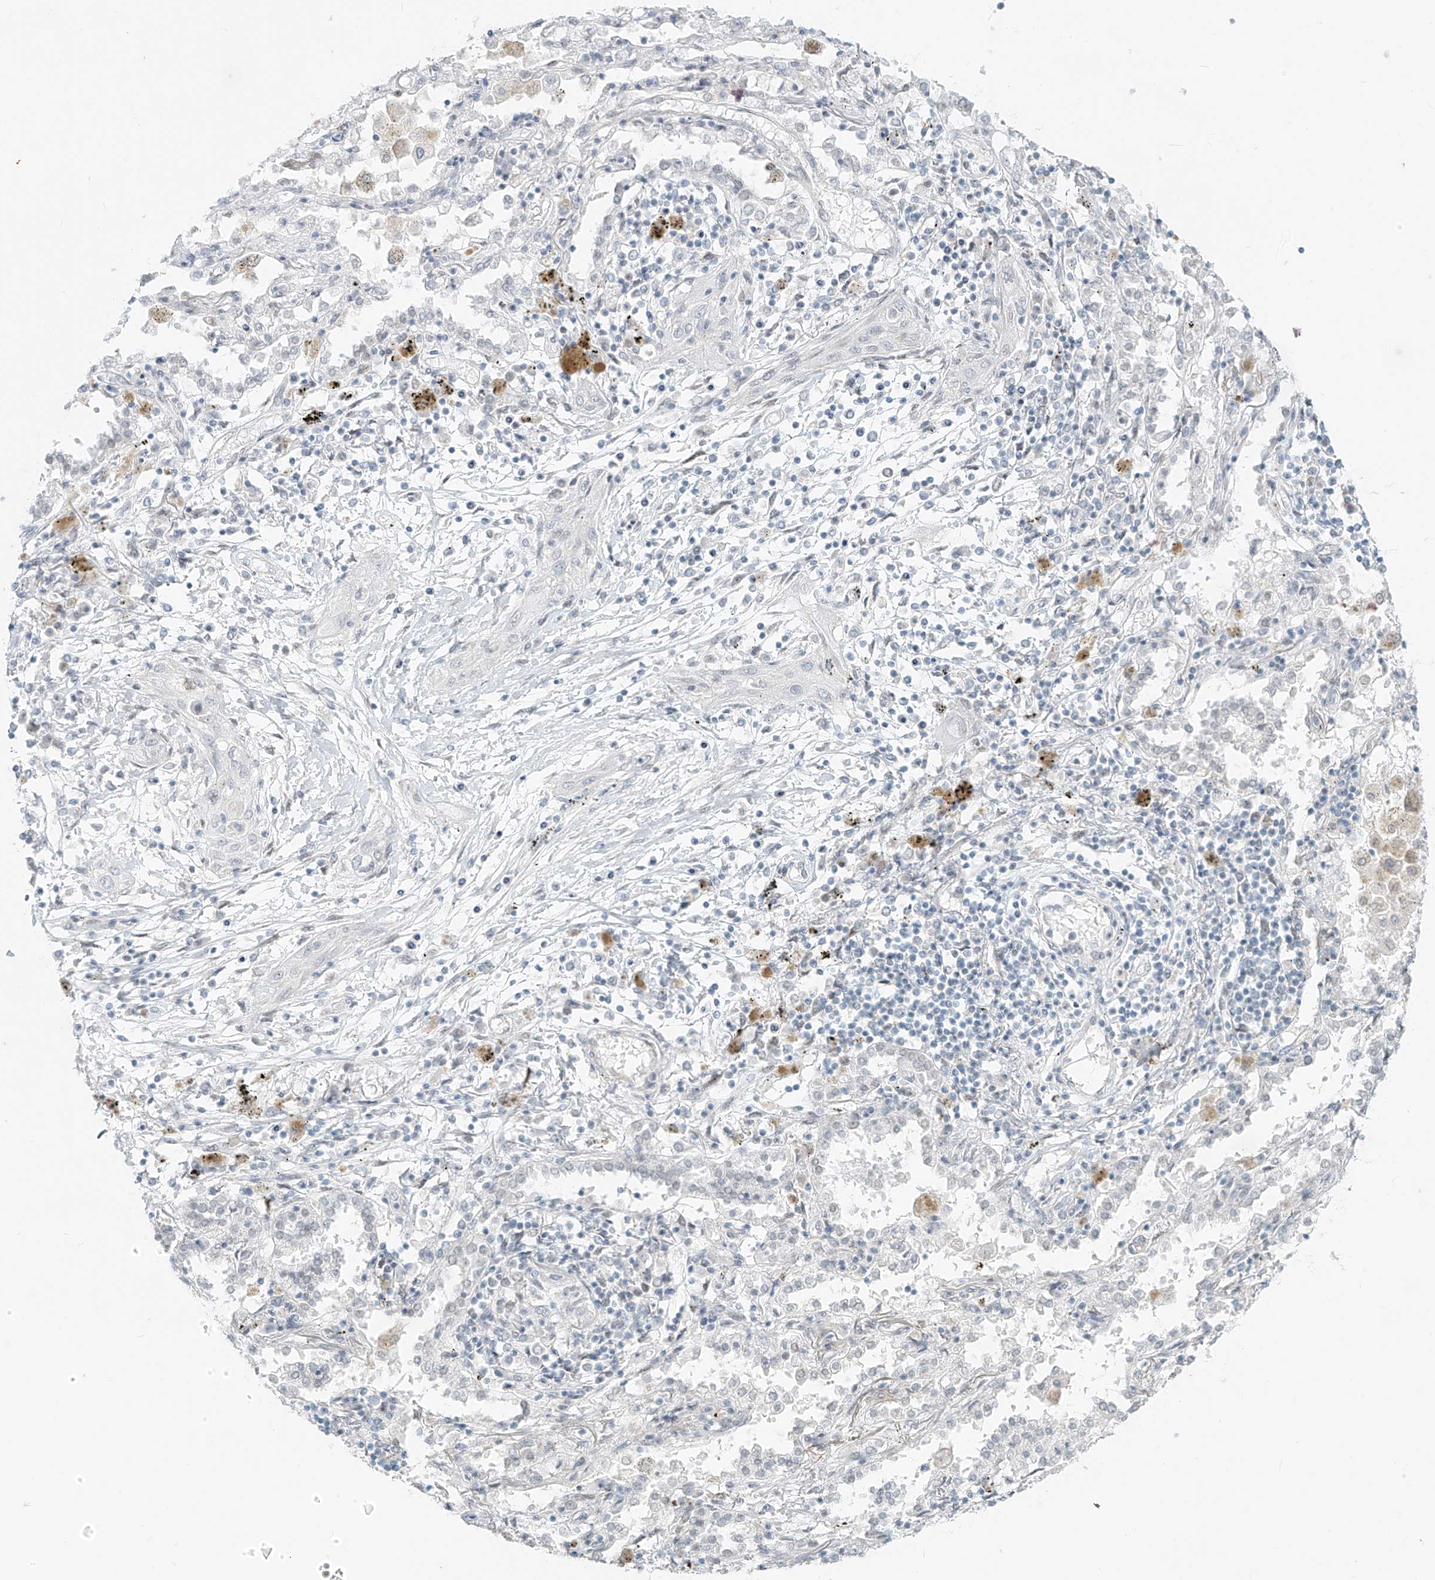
{"staining": {"intensity": "negative", "quantity": "none", "location": "none"}, "tissue": "lung cancer", "cell_type": "Tumor cells", "image_type": "cancer", "snomed": [{"axis": "morphology", "description": "Squamous cell carcinoma, NOS"}, {"axis": "topography", "description": "Lung"}], "caption": "Tumor cells show no significant expression in lung squamous cell carcinoma.", "gene": "OSBPL7", "patient": {"sex": "female", "age": 47}}